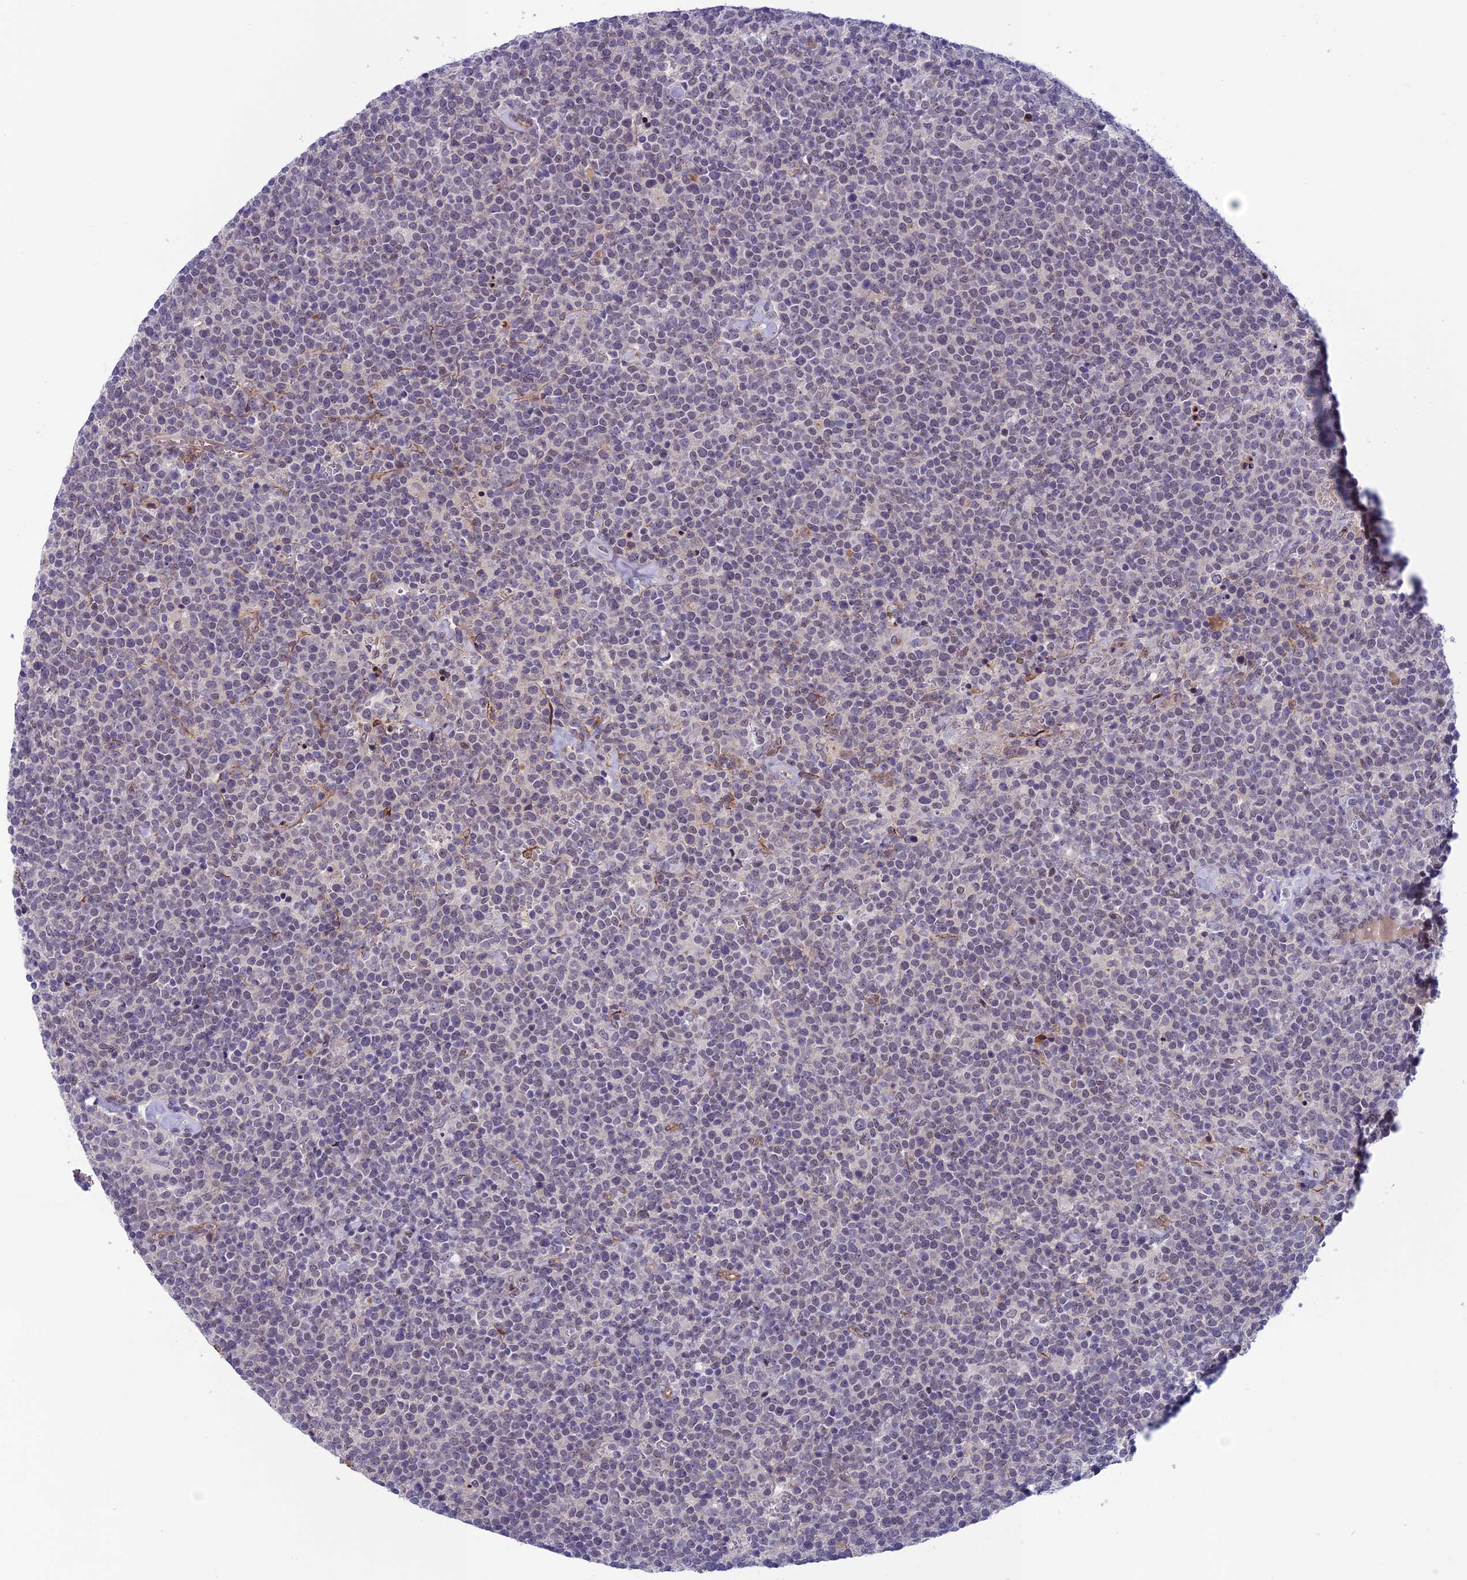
{"staining": {"intensity": "negative", "quantity": "none", "location": "none"}, "tissue": "lymphoma", "cell_type": "Tumor cells", "image_type": "cancer", "snomed": [{"axis": "morphology", "description": "Malignant lymphoma, non-Hodgkin's type, High grade"}, {"axis": "topography", "description": "Lymph node"}], "caption": "Immunohistochemistry of human lymphoma displays no positivity in tumor cells. (DAB (3,3'-diaminobenzidine) immunohistochemistry (IHC), high magnification).", "gene": "FKBPL", "patient": {"sex": "male", "age": 61}}